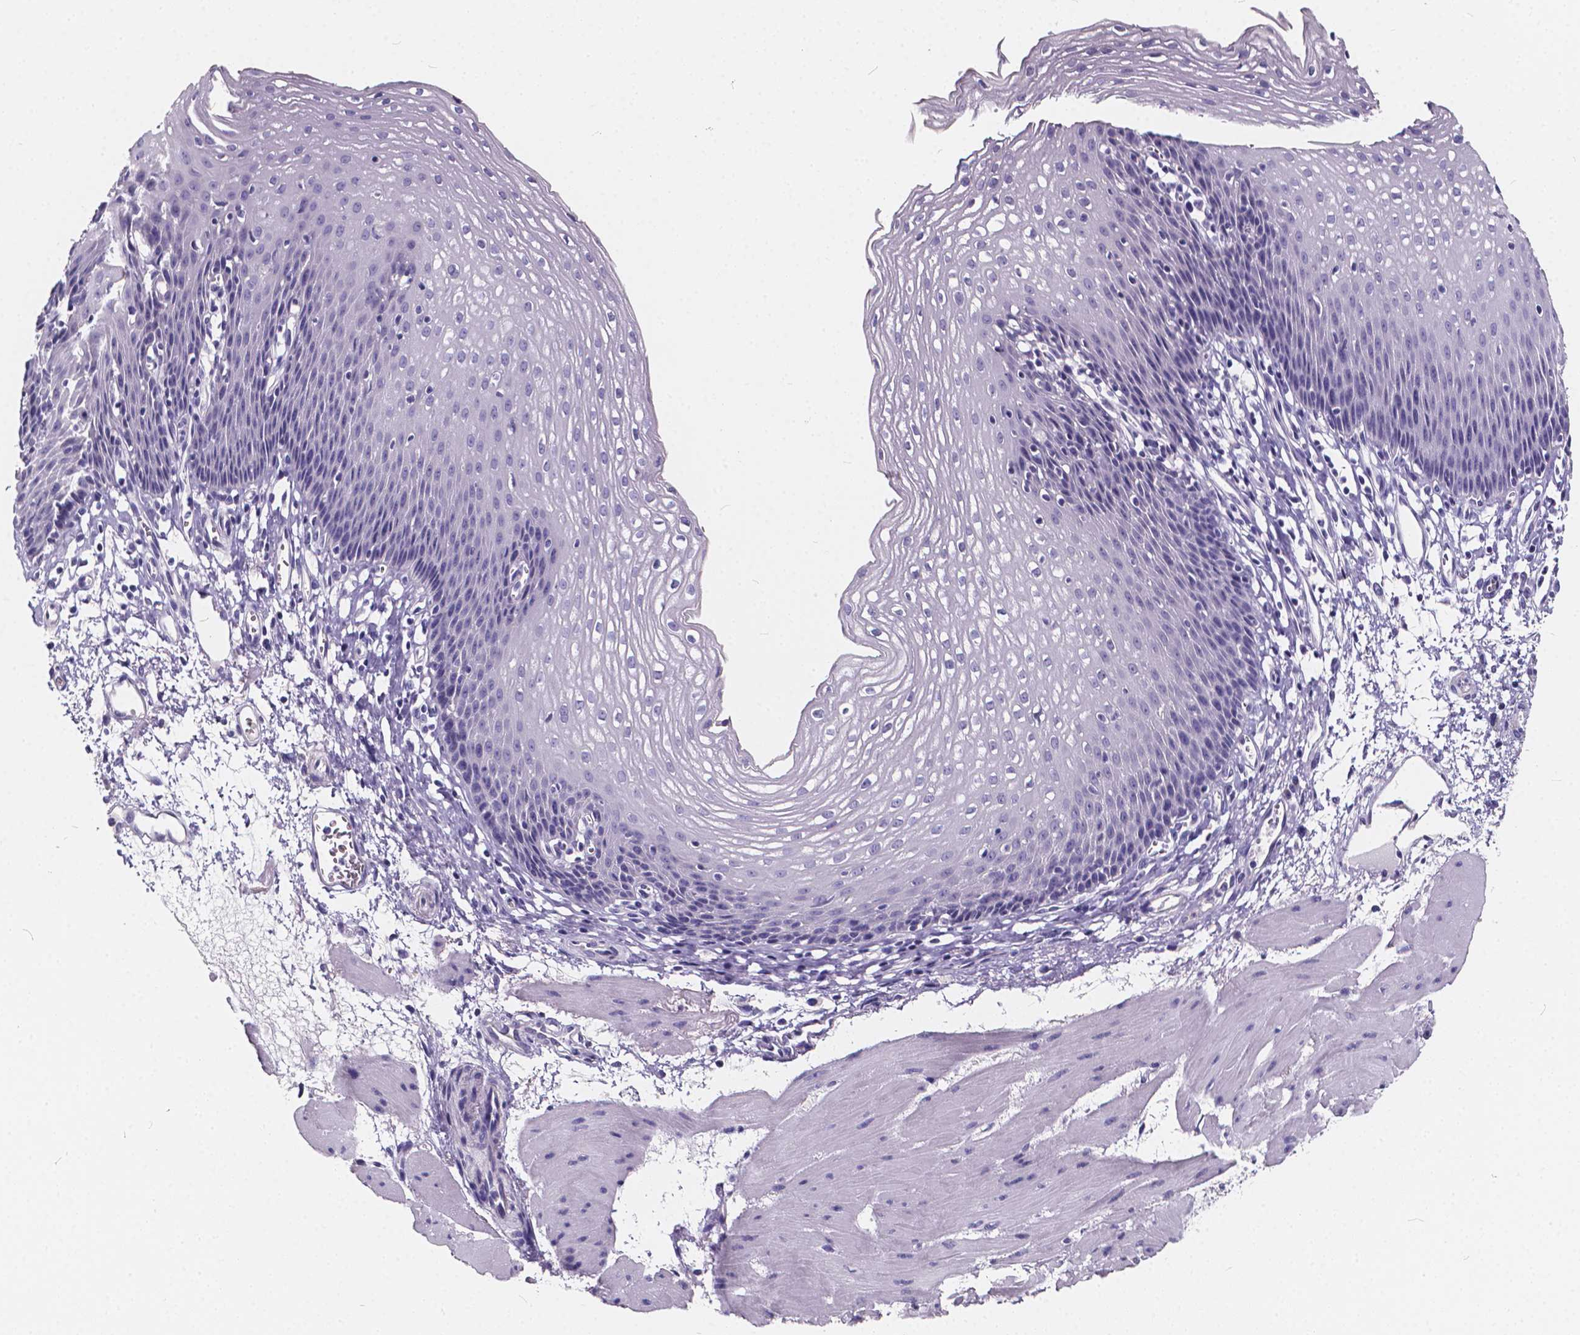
{"staining": {"intensity": "negative", "quantity": "none", "location": "none"}, "tissue": "esophagus", "cell_type": "Squamous epithelial cells", "image_type": "normal", "snomed": [{"axis": "morphology", "description": "Normal tissue, NOS"}, {"axis": "topography", "description": "Esophagus"}], "caption": "This is an IHC histopathology image of unremarkable human esophagus. There is no staining in squamous epithelial cells.", "gene": "SPEF2", "patient": {"sex": "female", "age": 64}}